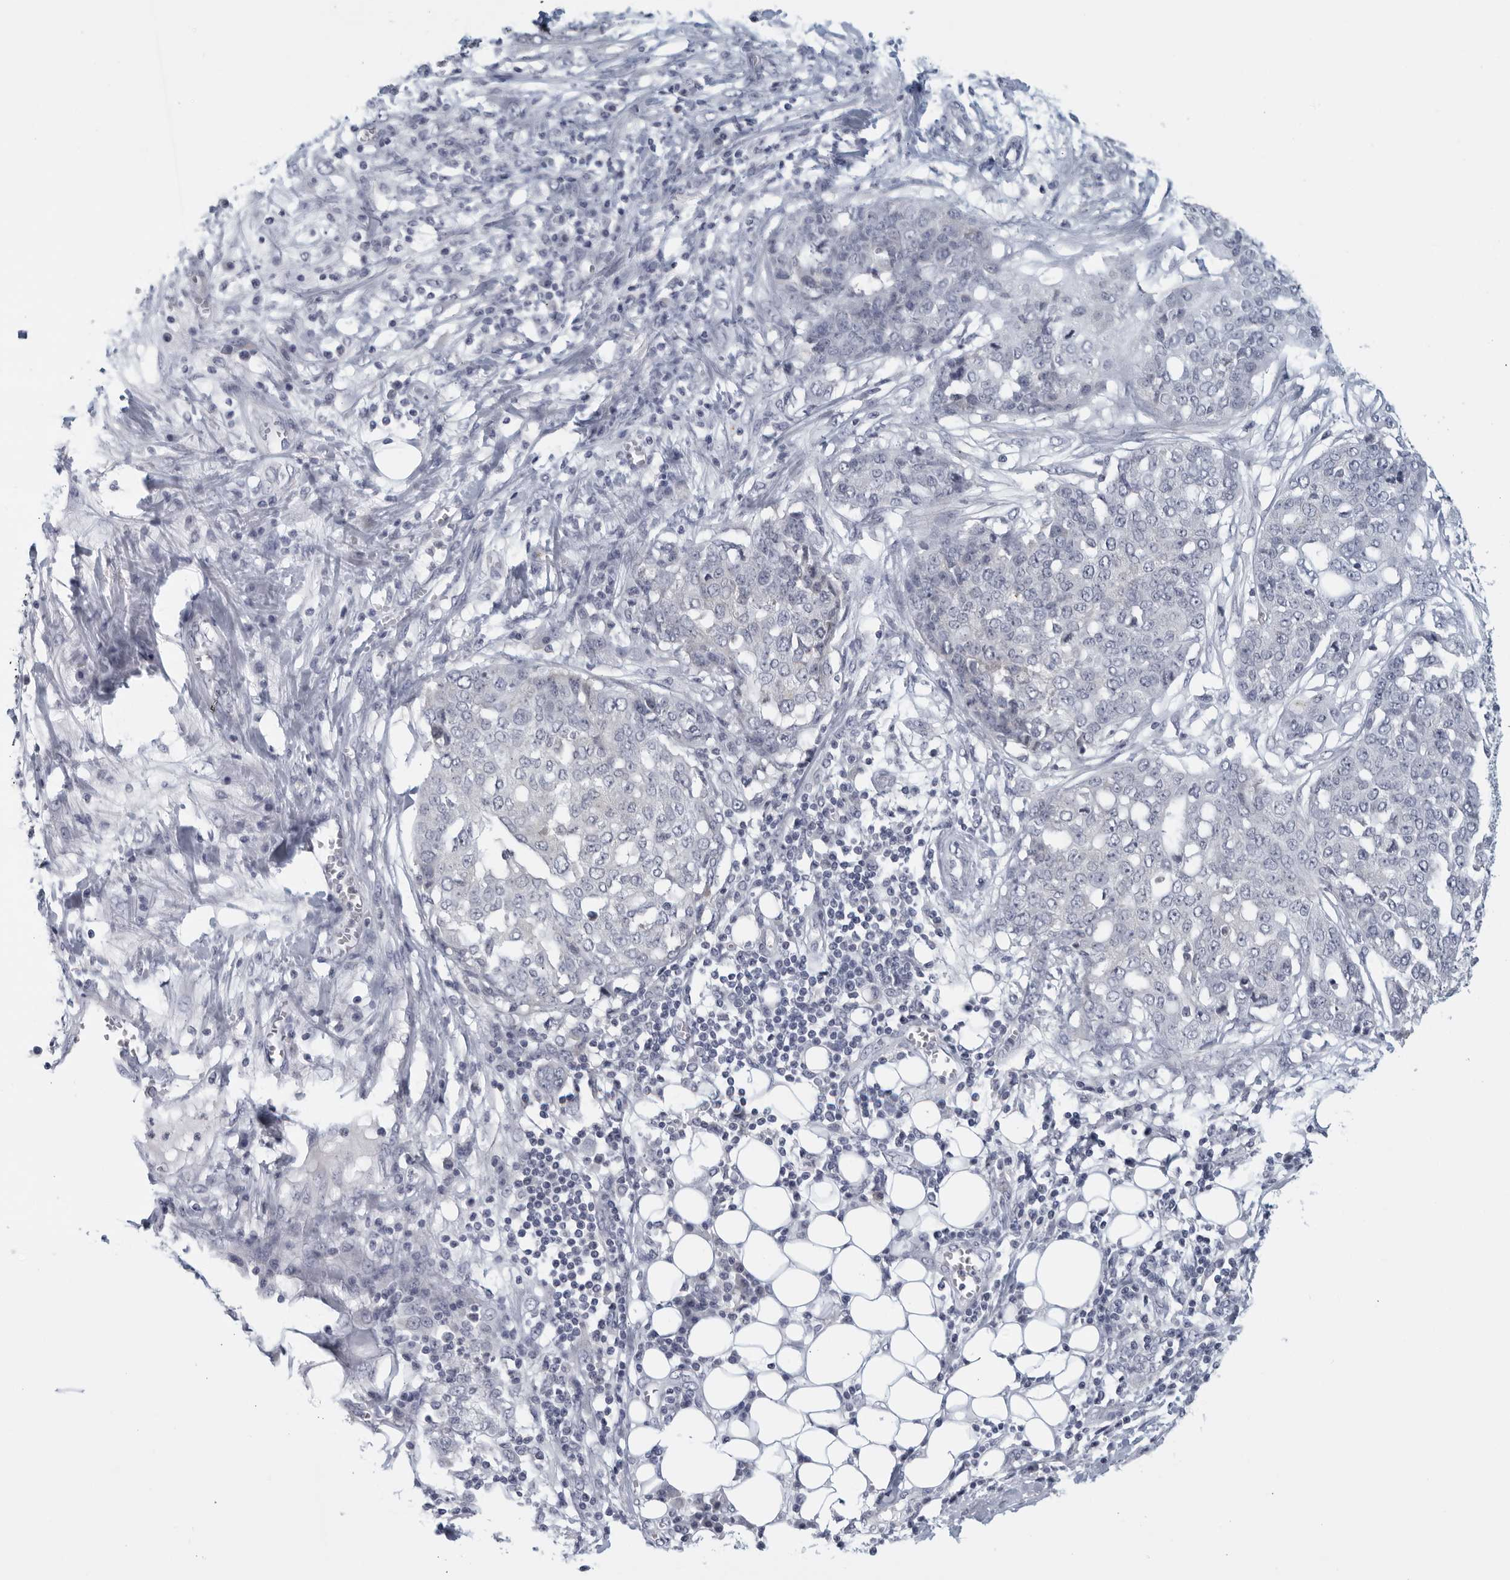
{"staining": {"intensity": "negative", "quantity": "none", "location": "none"}, "tissue": "ovarian cancer", "cell_type": "Tumor cells", "image_type": "cancer", "snomed": [{"axis": "morphology", "description": "Cystadenocarcinoma, serous, NOS"}, {"axis": "topography", "description": "Soft tissue"}, {"axis": "topography", "description": "Ovary"}], "caption": "The histopathology image demonstrates no staining of tumor cells in ovarian cancer (serous cystadenocarcinoma). Nuclei are stained in blue.", "gene": "MATN1", "patient": {"sex": "female", "age": 57}}